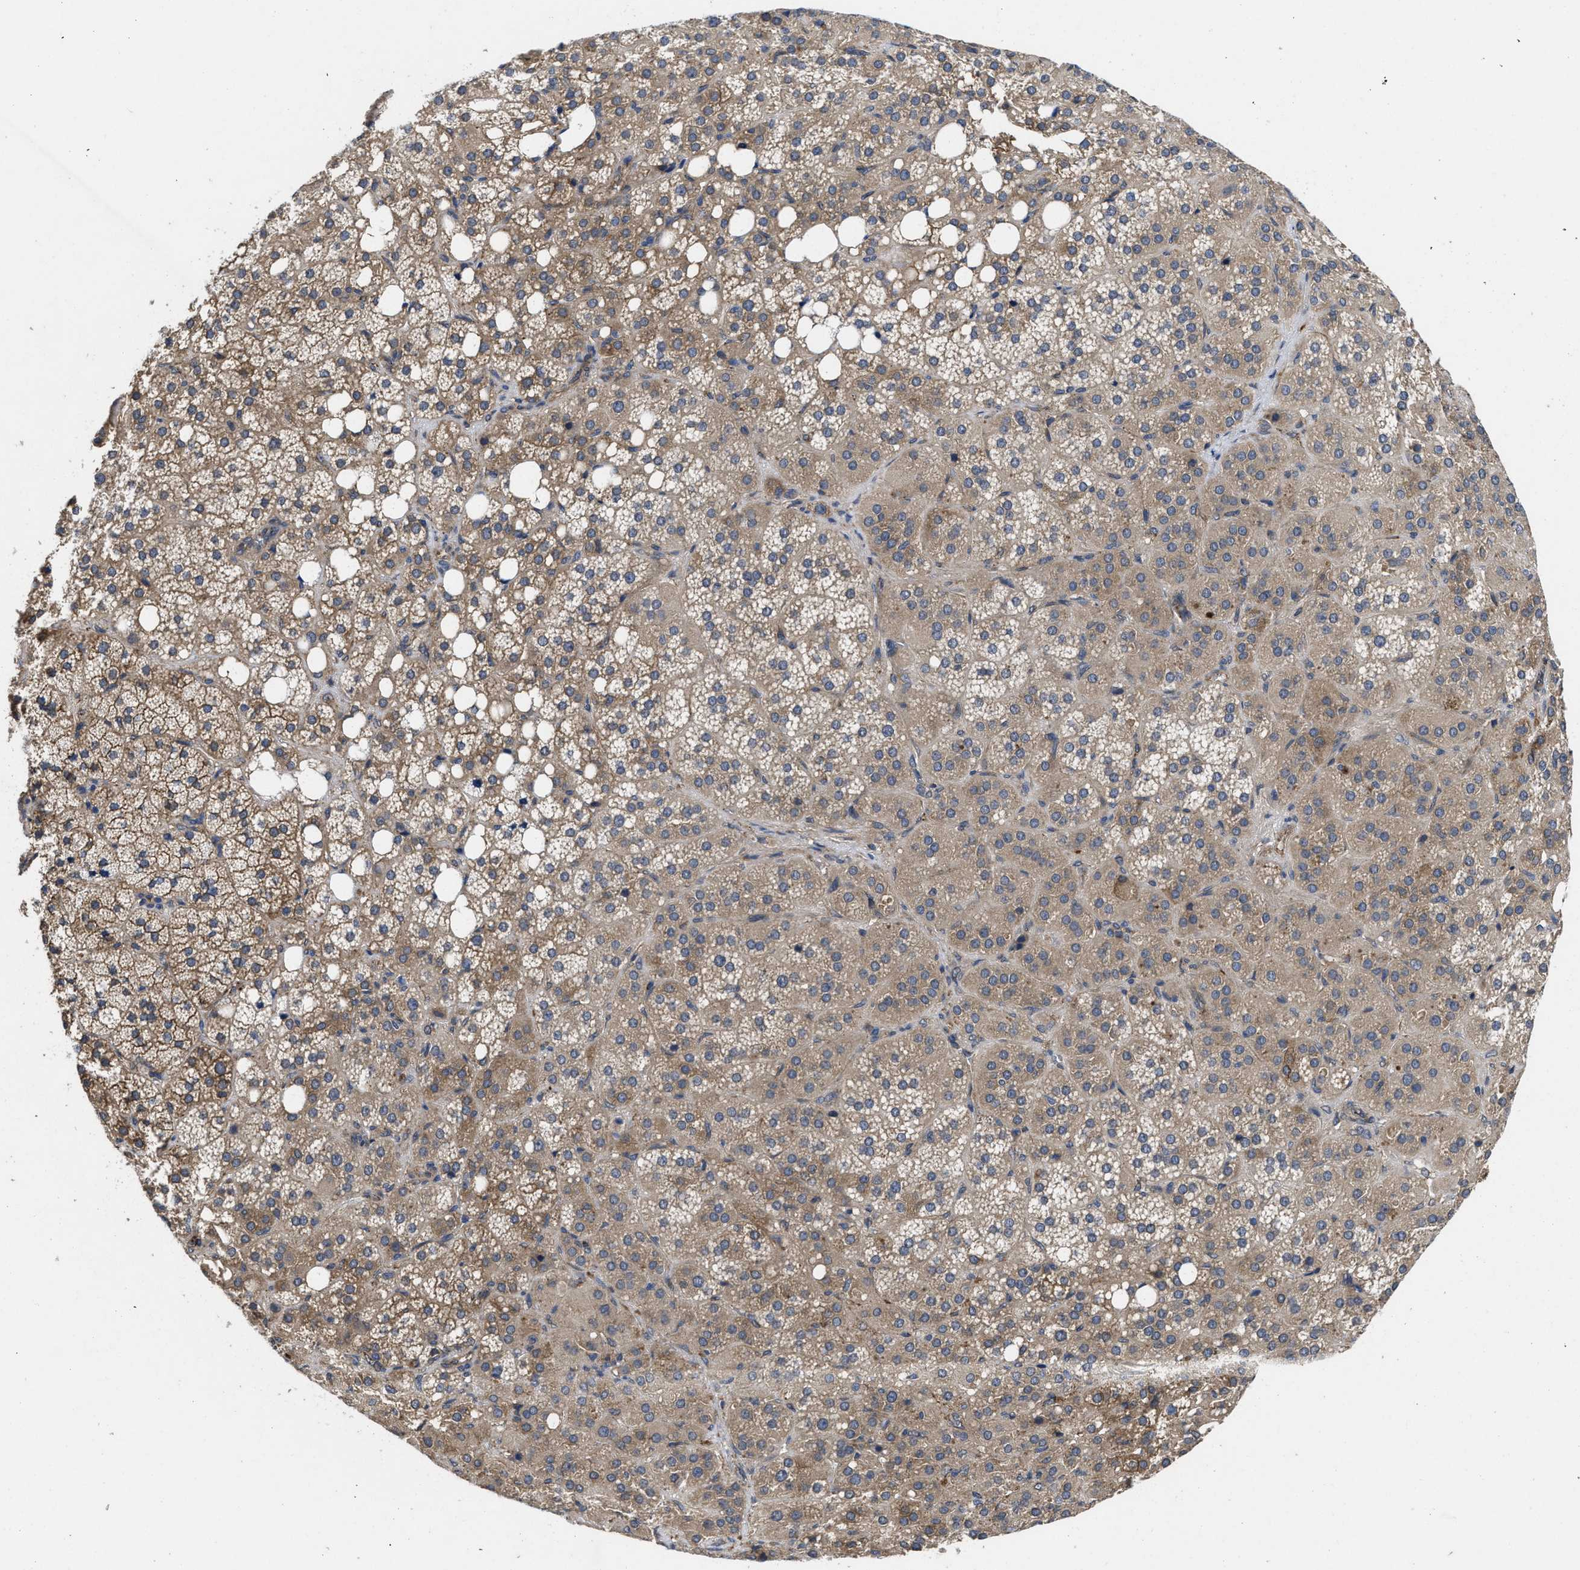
{"staining": {"intensity": "moderate", "quantity": "25%-75%", "location": "cytoplasmic/membranous"}, "tissue": "adrenal gland", "cell_type": "Glandular cells", "image_type": "normal", "snomed": [{"axis": "morphology", "description": "Normal tissue, NOS"}, {"axis": "topography", "description": "Adrenal gland"}], "caption": "Adrenal gland stained with immunohistochemistry (IHC) reveals moderate cytoplasmic/membranous staining in approximately 25%-75% of glandular cells.", "gene": "PKD2", "patient": {"sex": "female", "age": 59}}